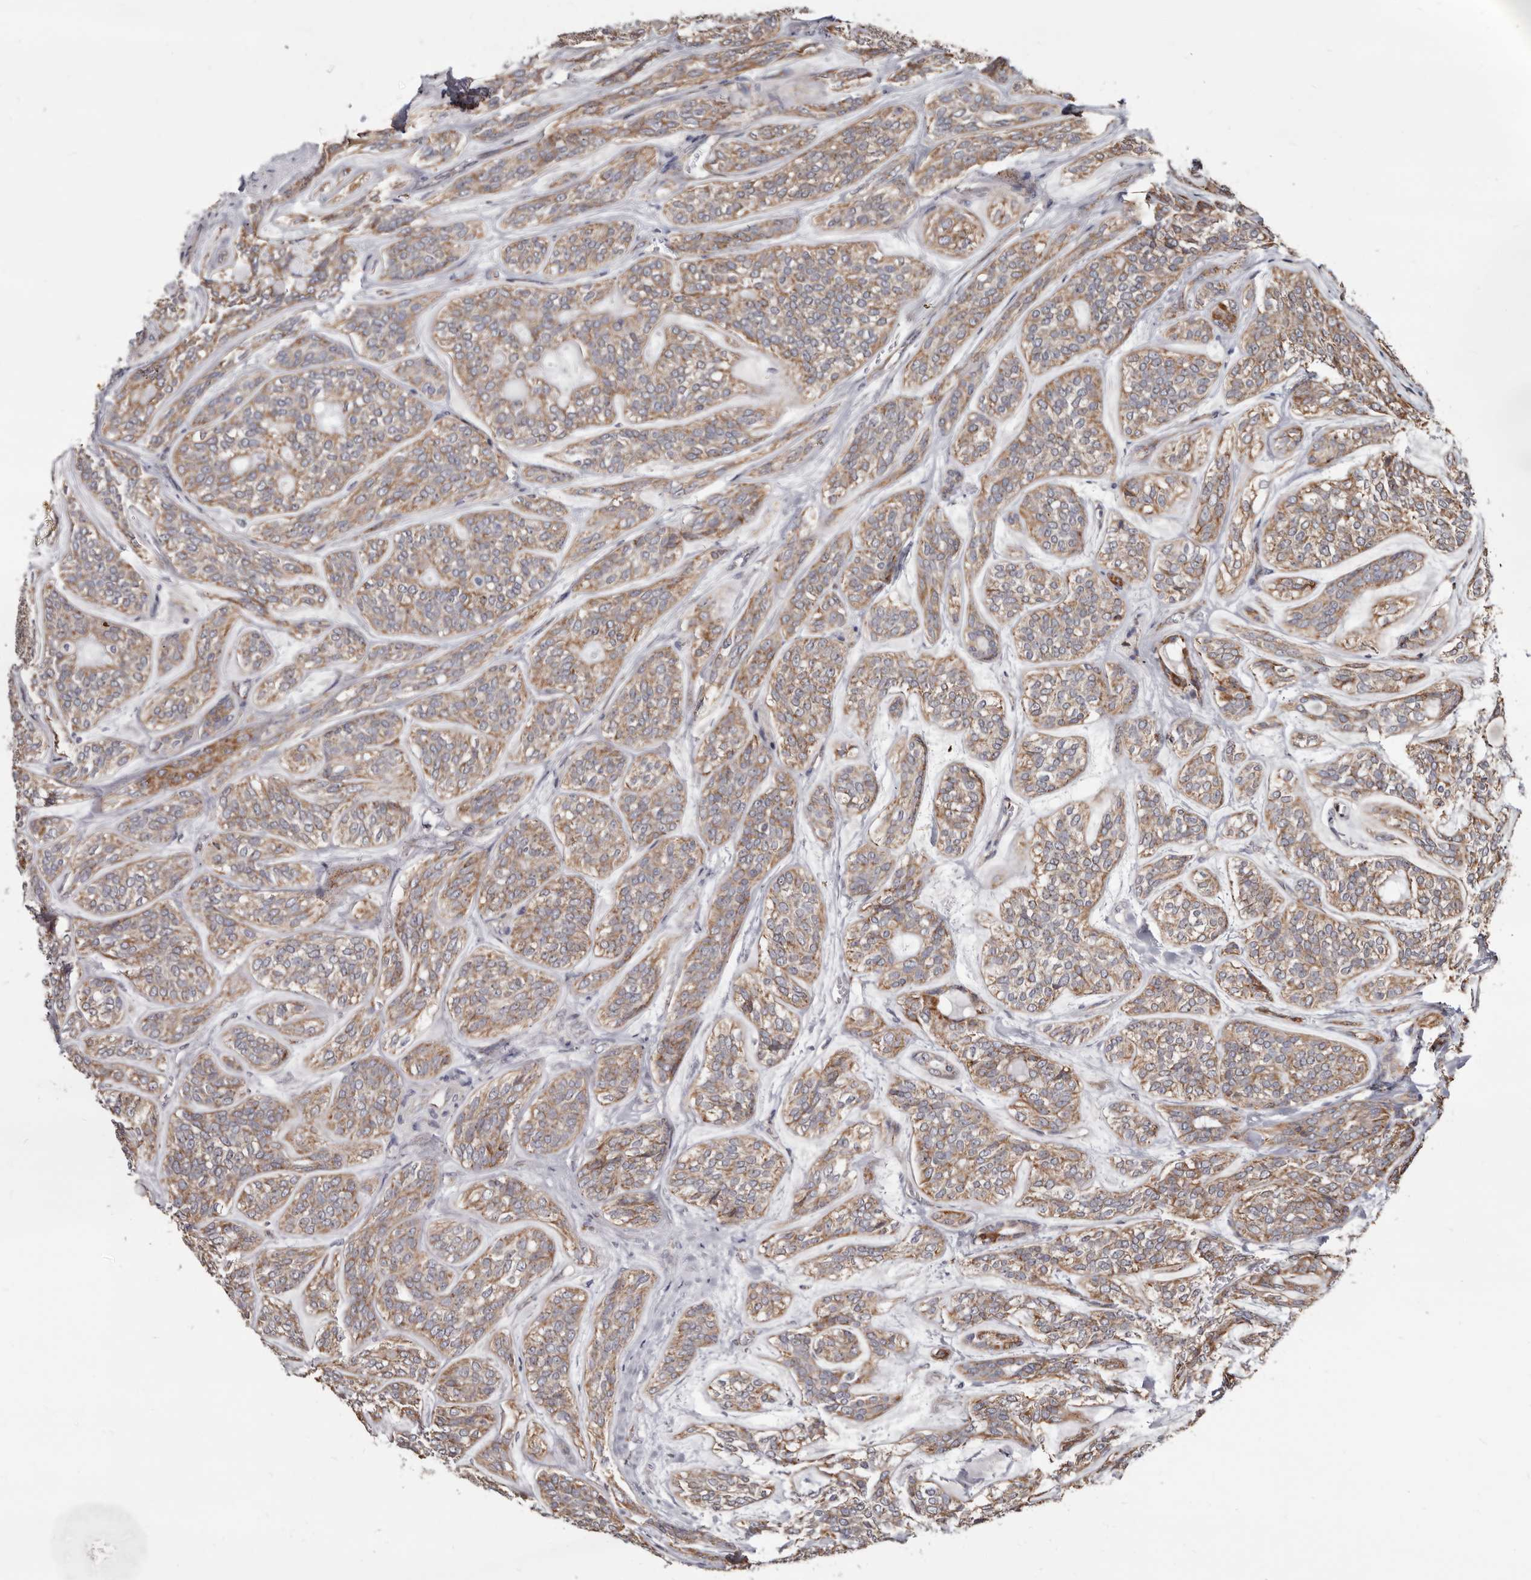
{"staining": {"intensity": "moderate", "quantity": ">75%", "location": "cytoplasmic/membranous"}, "tissue": "head and neck cancer", "cell_type": "Tumor cells", "image_type": "cancer", "snomed": [{"axis": "morphology", "description": "Adenocarcinoma, NOS"}, {"axis": "topography", "description": "Head-Neck"}], "caption": "Protein positivity by IHC reveals moderate cytoplasmic/membranous staining in about >75% of tumor cells in head and neck adenocarcinoma.", "gene": "MRPL18", "patient": {"sex": "male", "age": 66}}